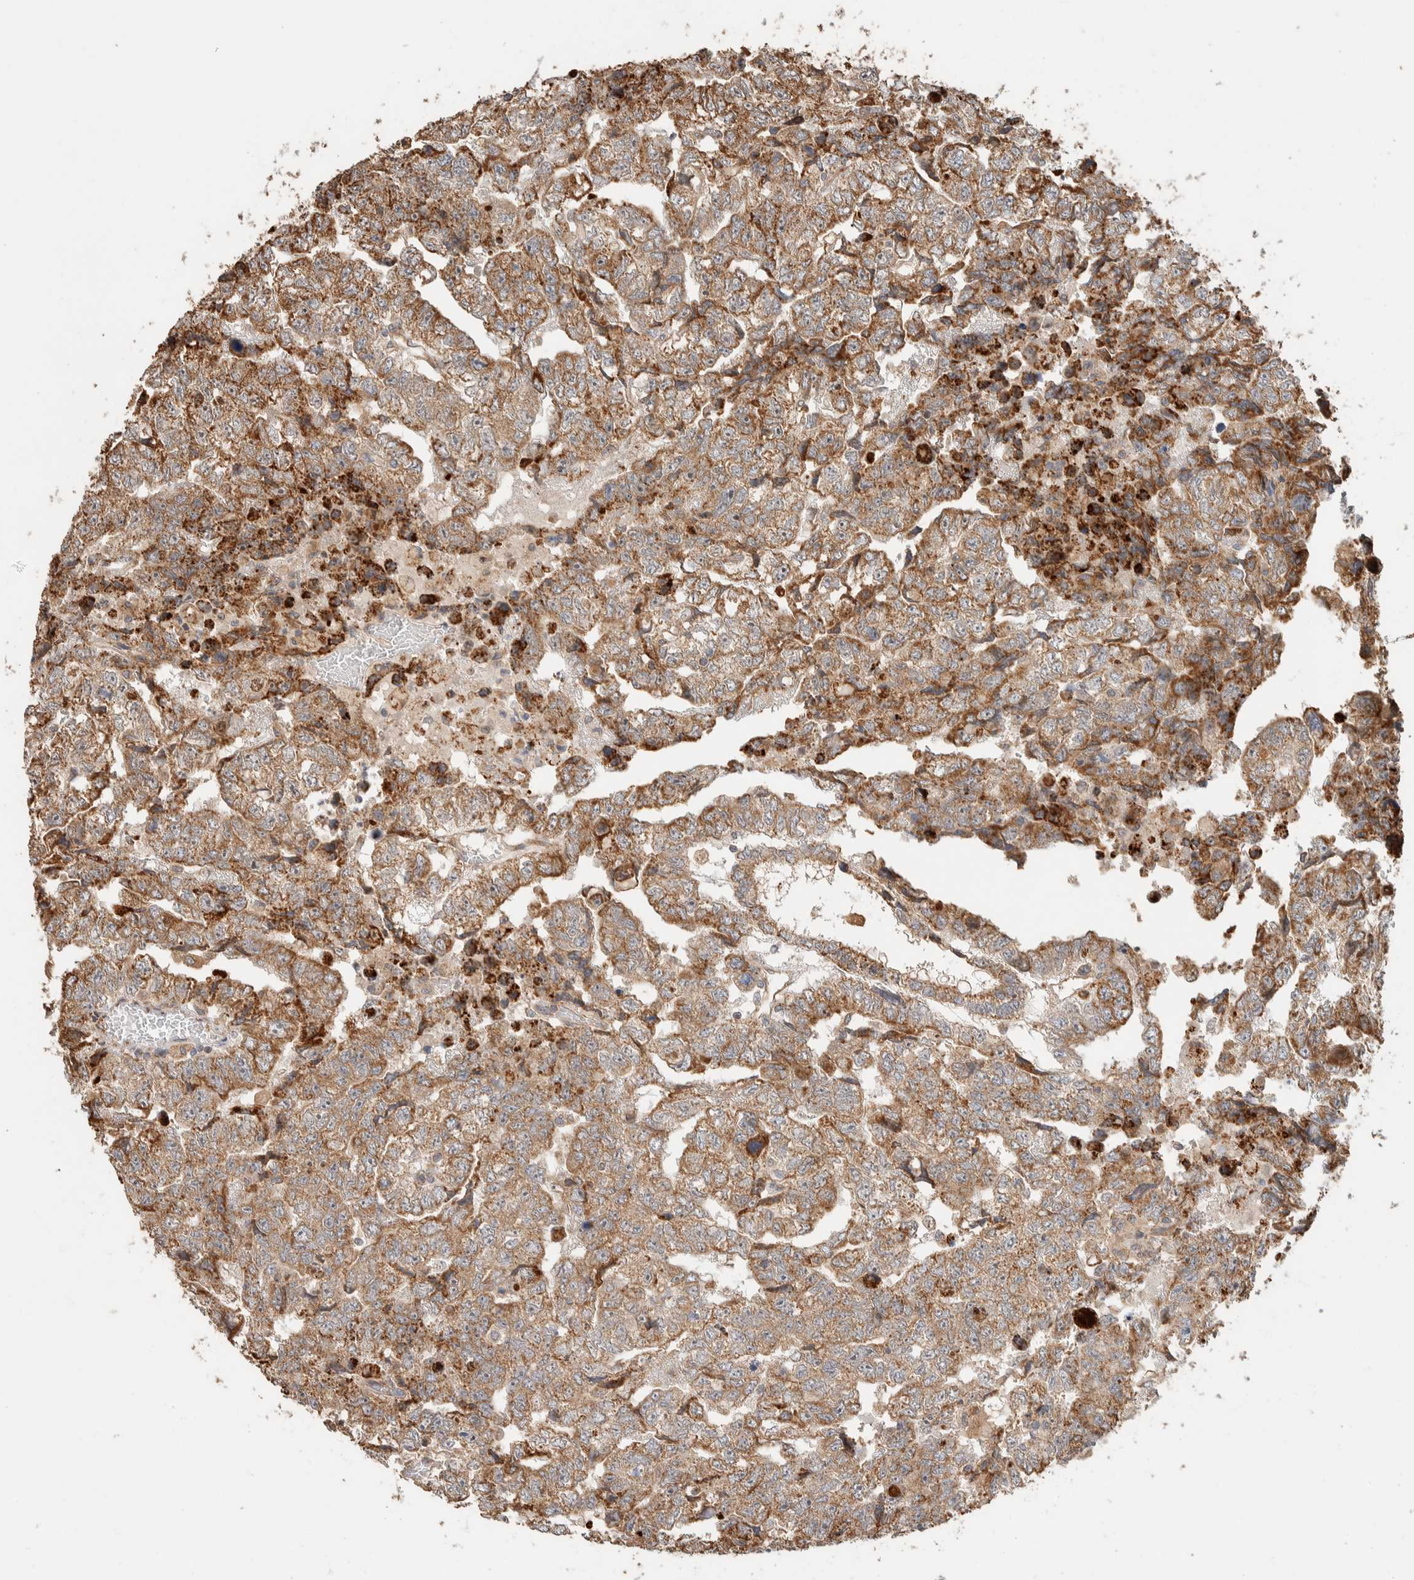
{"staining": {"intensity": "moderate", "quantity": ">75%", "location": "cytoplasmic/membranous"}, "tissue": "testis cancer", "cell_type": "Tumor cells", "image_type": "cancer", "snomed": [{"axis": "morphology", "description": "Carcinoma, Embryonal, NOS"}, {"axis": "topography", "description": "Testis"}], "caption": "There is medium levels of moderate cytoplasmic/membranous expression in tumor cells of testis embryonal carcinoma, as demonstrated by immunohistochemical staining (brown color).", "gene": "KIF9", "patient": {"sex": "male", "age": 36}}